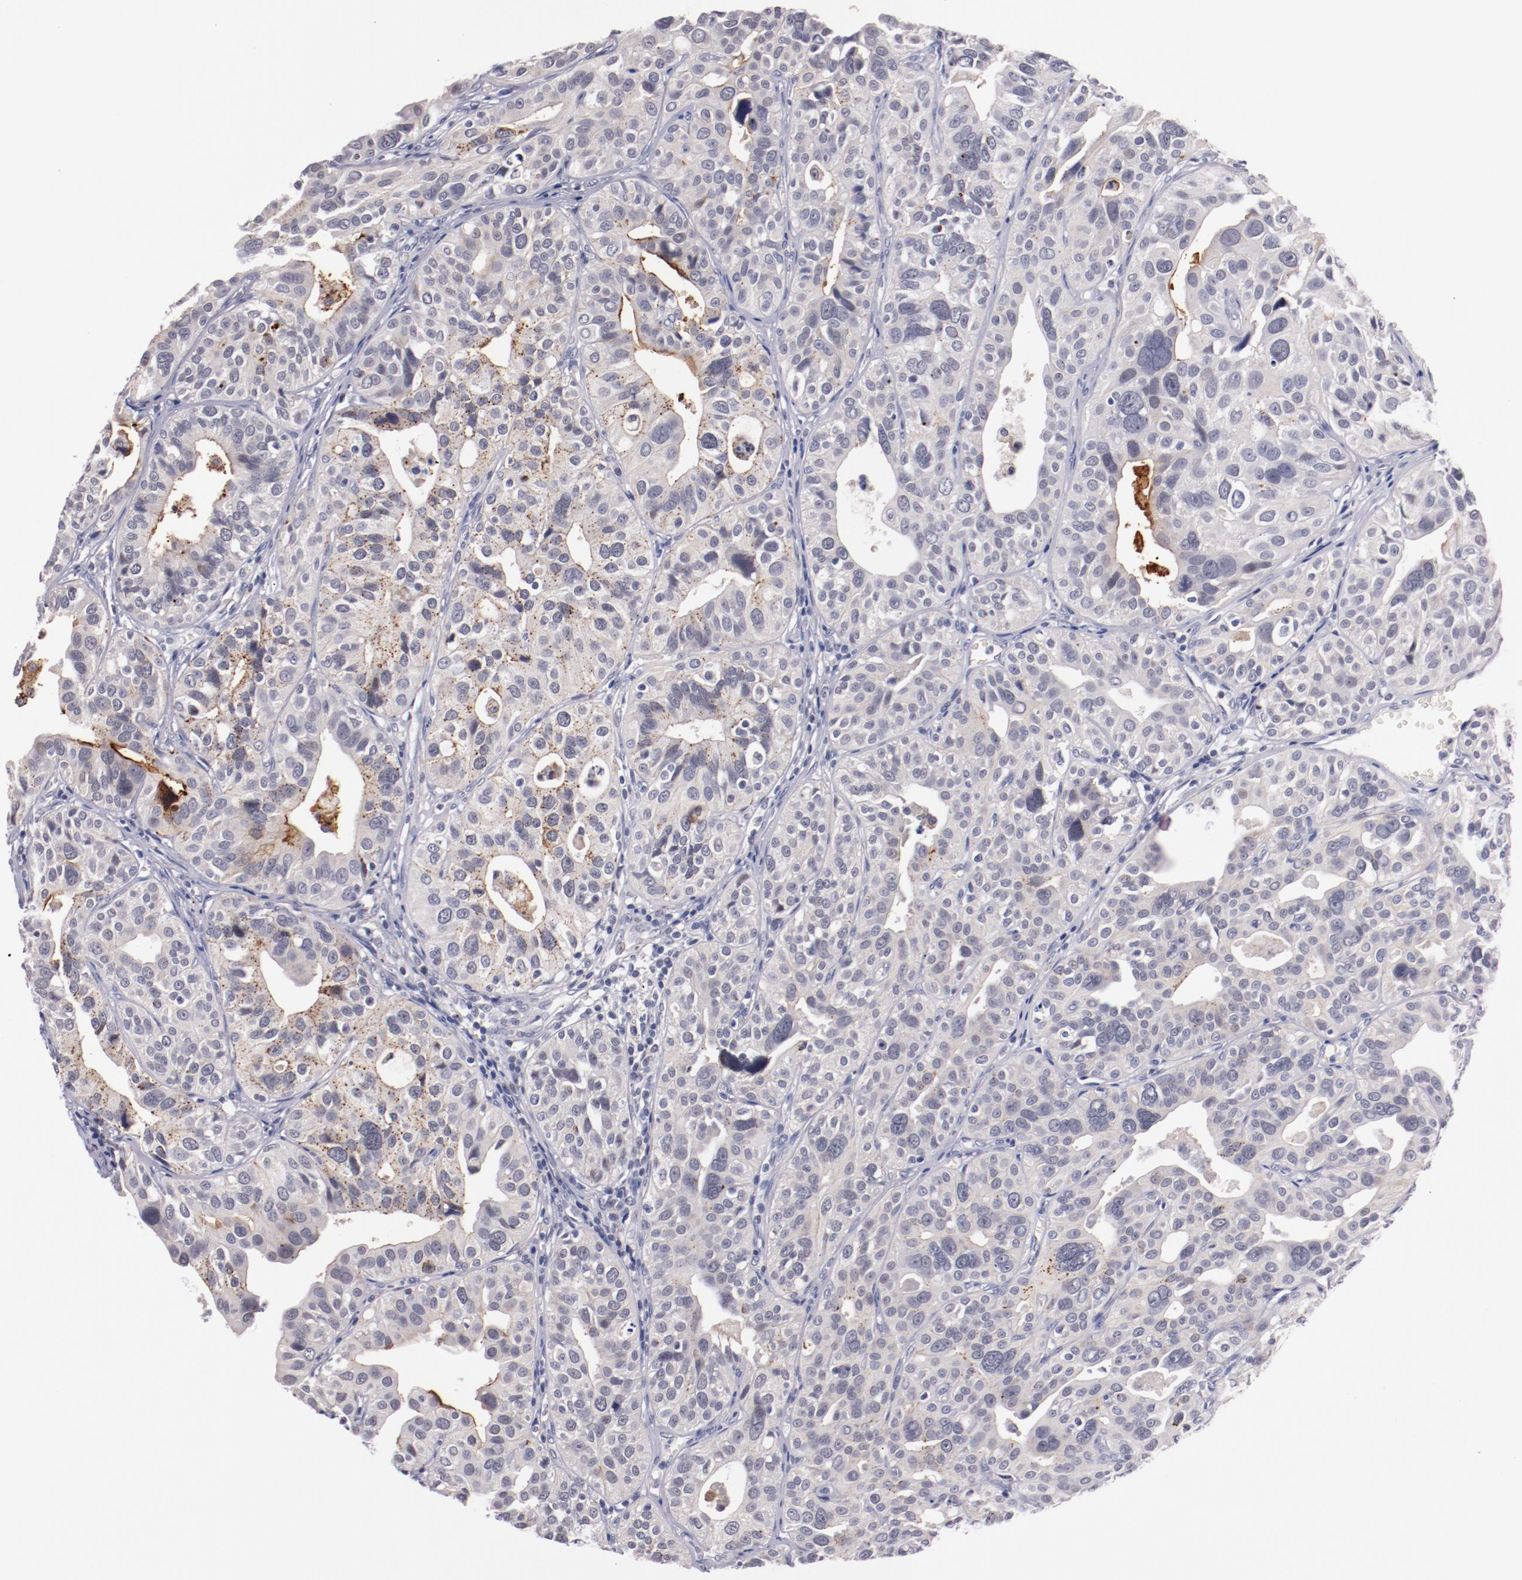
{"staining": {"intensity": "negative", "quantity": "none", "location": "none"}, "tissue": "urothelial cancer", "cell_type": "Tumor cells", "image_type": "cancer", "snomed": [{"axis": "morphology", "description": "Urothelial carcinoma, High grade"}, {"axis": "topography", "description": "Urinary bladder"}], "caption": "This image is of urothelial cancer stained with immunohistochemistry (IHC) to label a protein in brown with the nuclei are counter-stained blue. There is no positivity in tumor cells.", "gene": "SYP", "patient": {"sex": "male", "age": 56}}